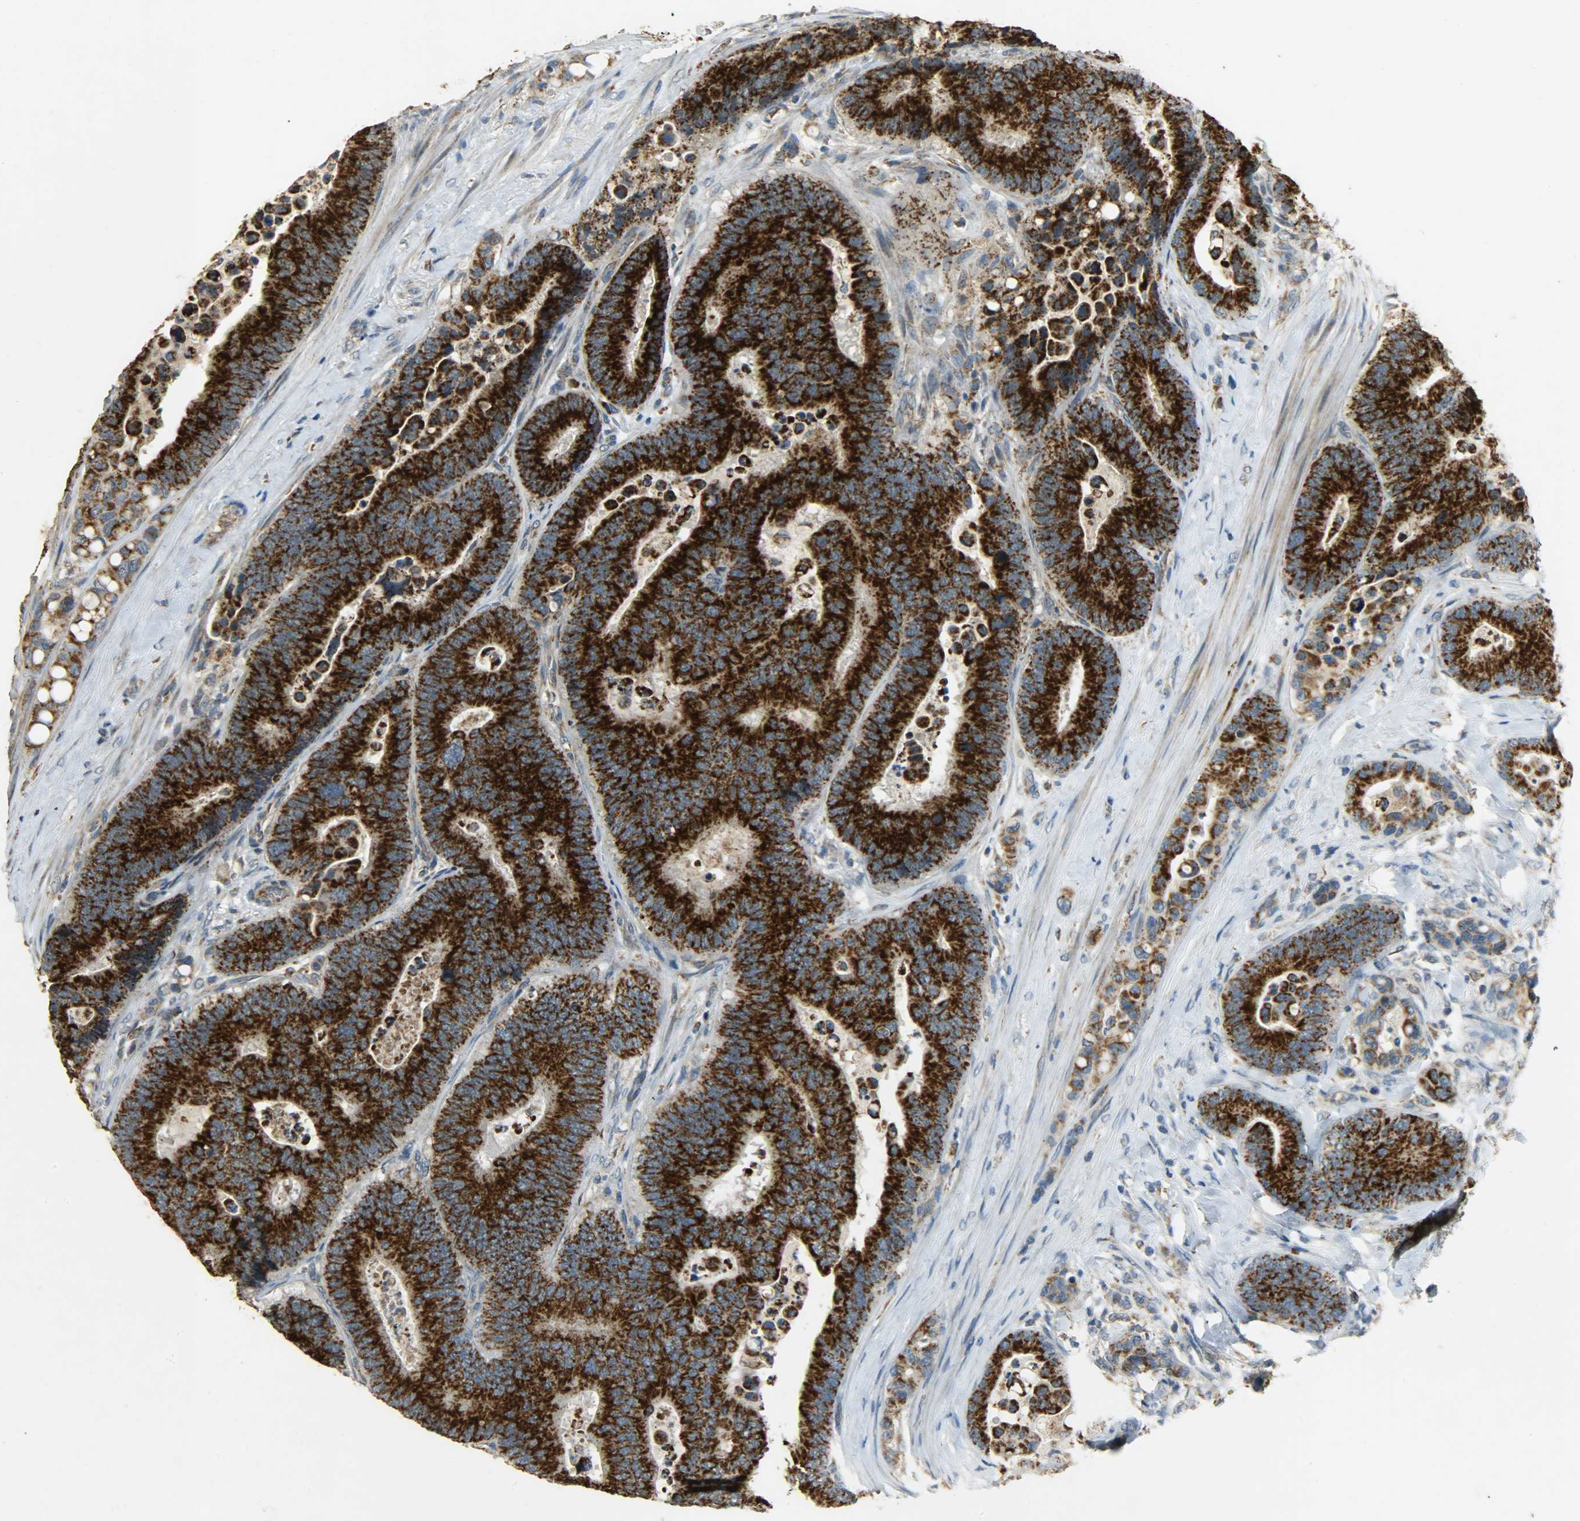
{"staining": {"intensity": "strong", "quantity": ">75%", "location": "cytoplasmic/membranous"}, "tissue": "colorectal cancer", "cell_type": "Tumor cells", "image_type": "cancer", "snomed": [{"axis": "morphology", "description": "Normal tissue, NOS"}, {"axis": "morphology", "description": "Adenocarcinoma, NOS"}, {"axis": "topography", "description": "Colon"}], "caption": "Adenocarcinoma (colorectal) stained with IHC shows strong cytoplasmic/membranous staining in about >75% of tumor cells.", "gene": "HDHD5", "patient": {"sex": "male", "age": 82}}